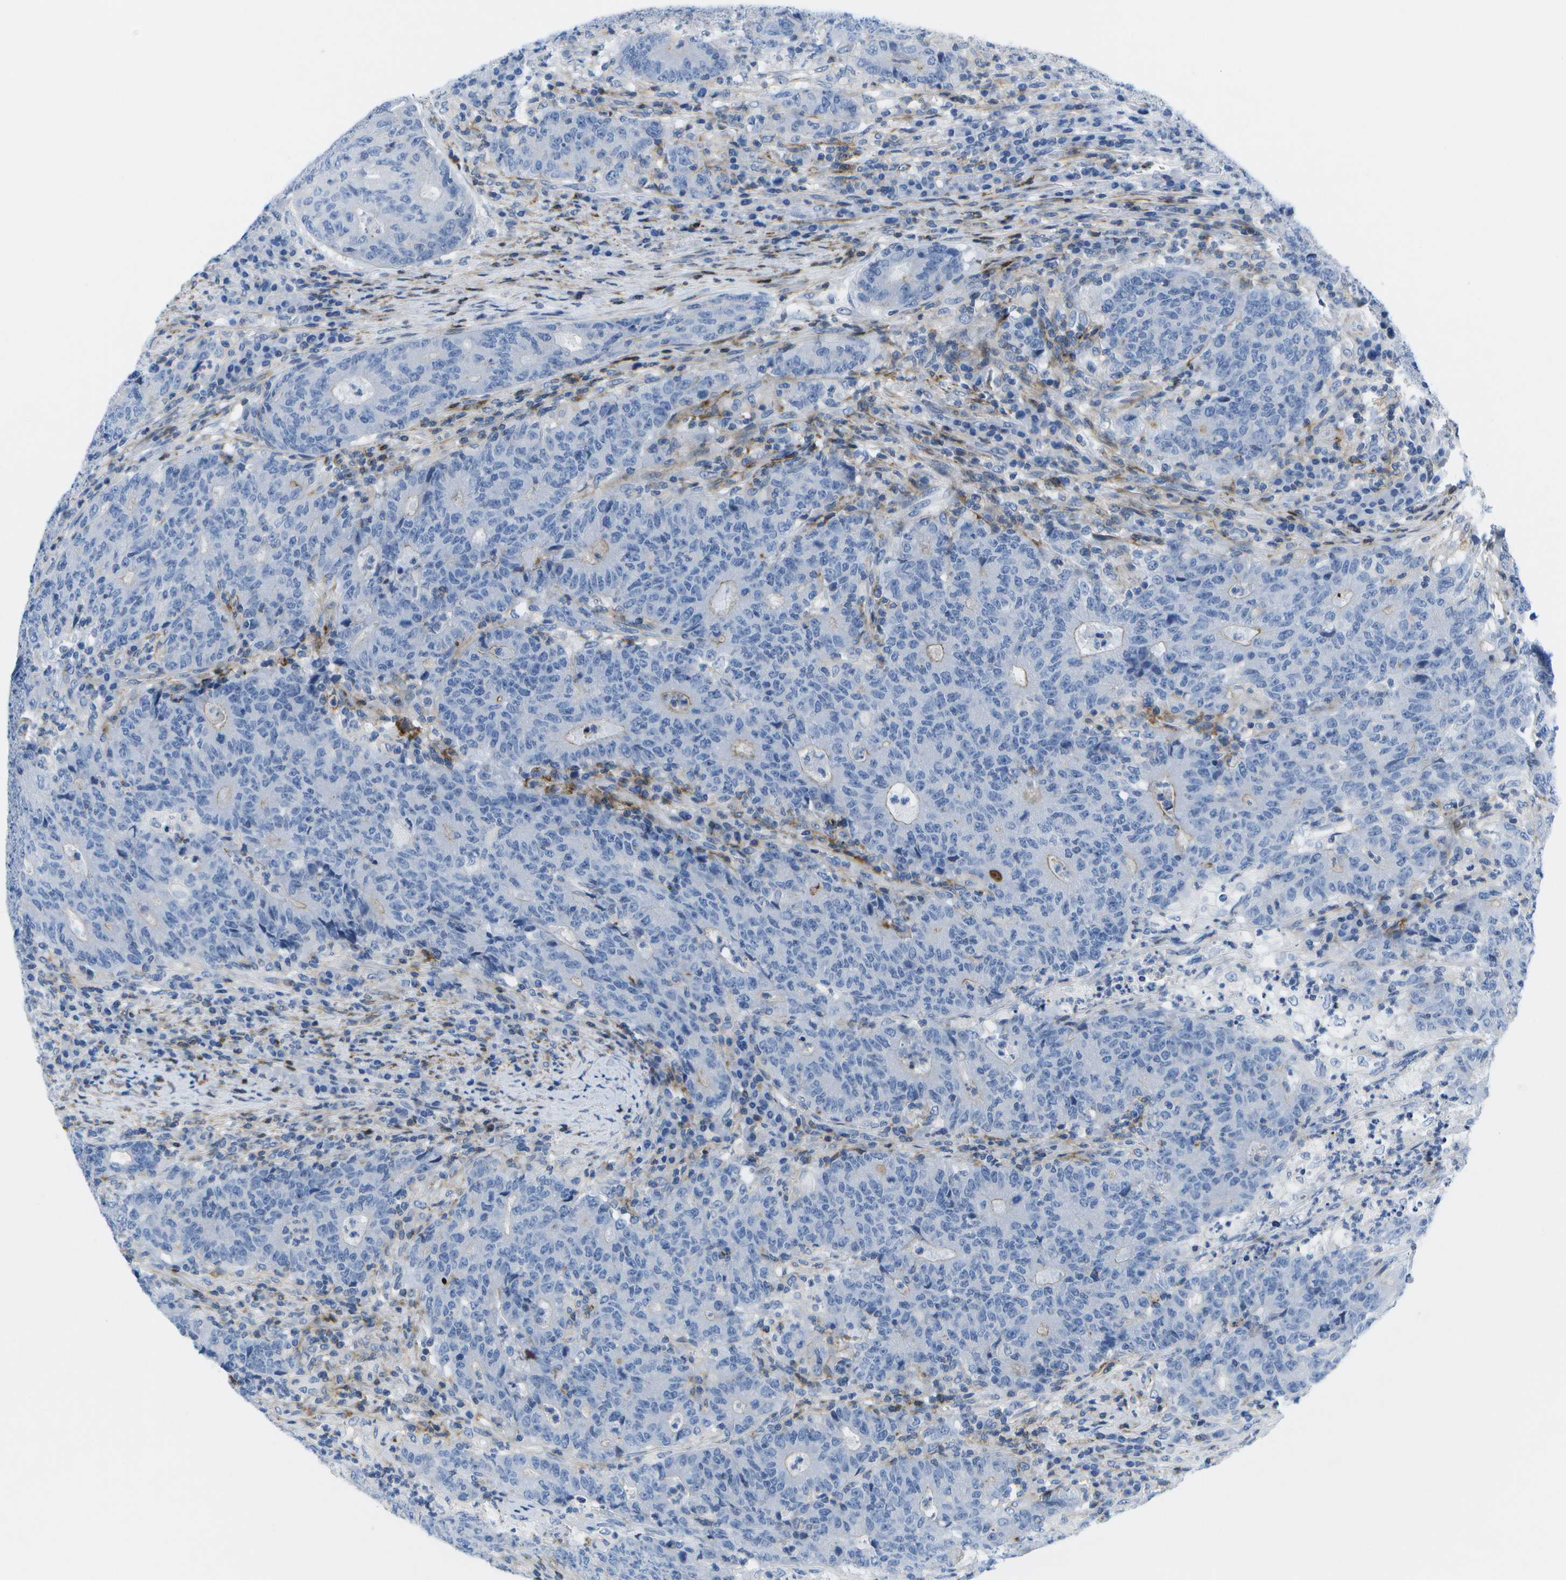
{"staining": {"intensity": "weak", "quantity": "25%-75%", "location": "cytoplasmic/membranous"}, "tissue": "colorectal cancer", "cell_type": "Tumor cells", "image_type": "cancer", "snomed": [{"axis": "morphology", "description": "Normal tissue, NOS"}, {"axis": "morphology", "description": "Adenocarcinoma, NOS"}, {"axis": "topography", "description": "Colon"}], "caption": "A brown stain shows weak cytoplasmic/membranous staining of a protein in human colorectal cancer (adenocarcinoma) tumor cells.", "gene": "ADGRG6", "patient": {"sex": "female", "age": 75}}